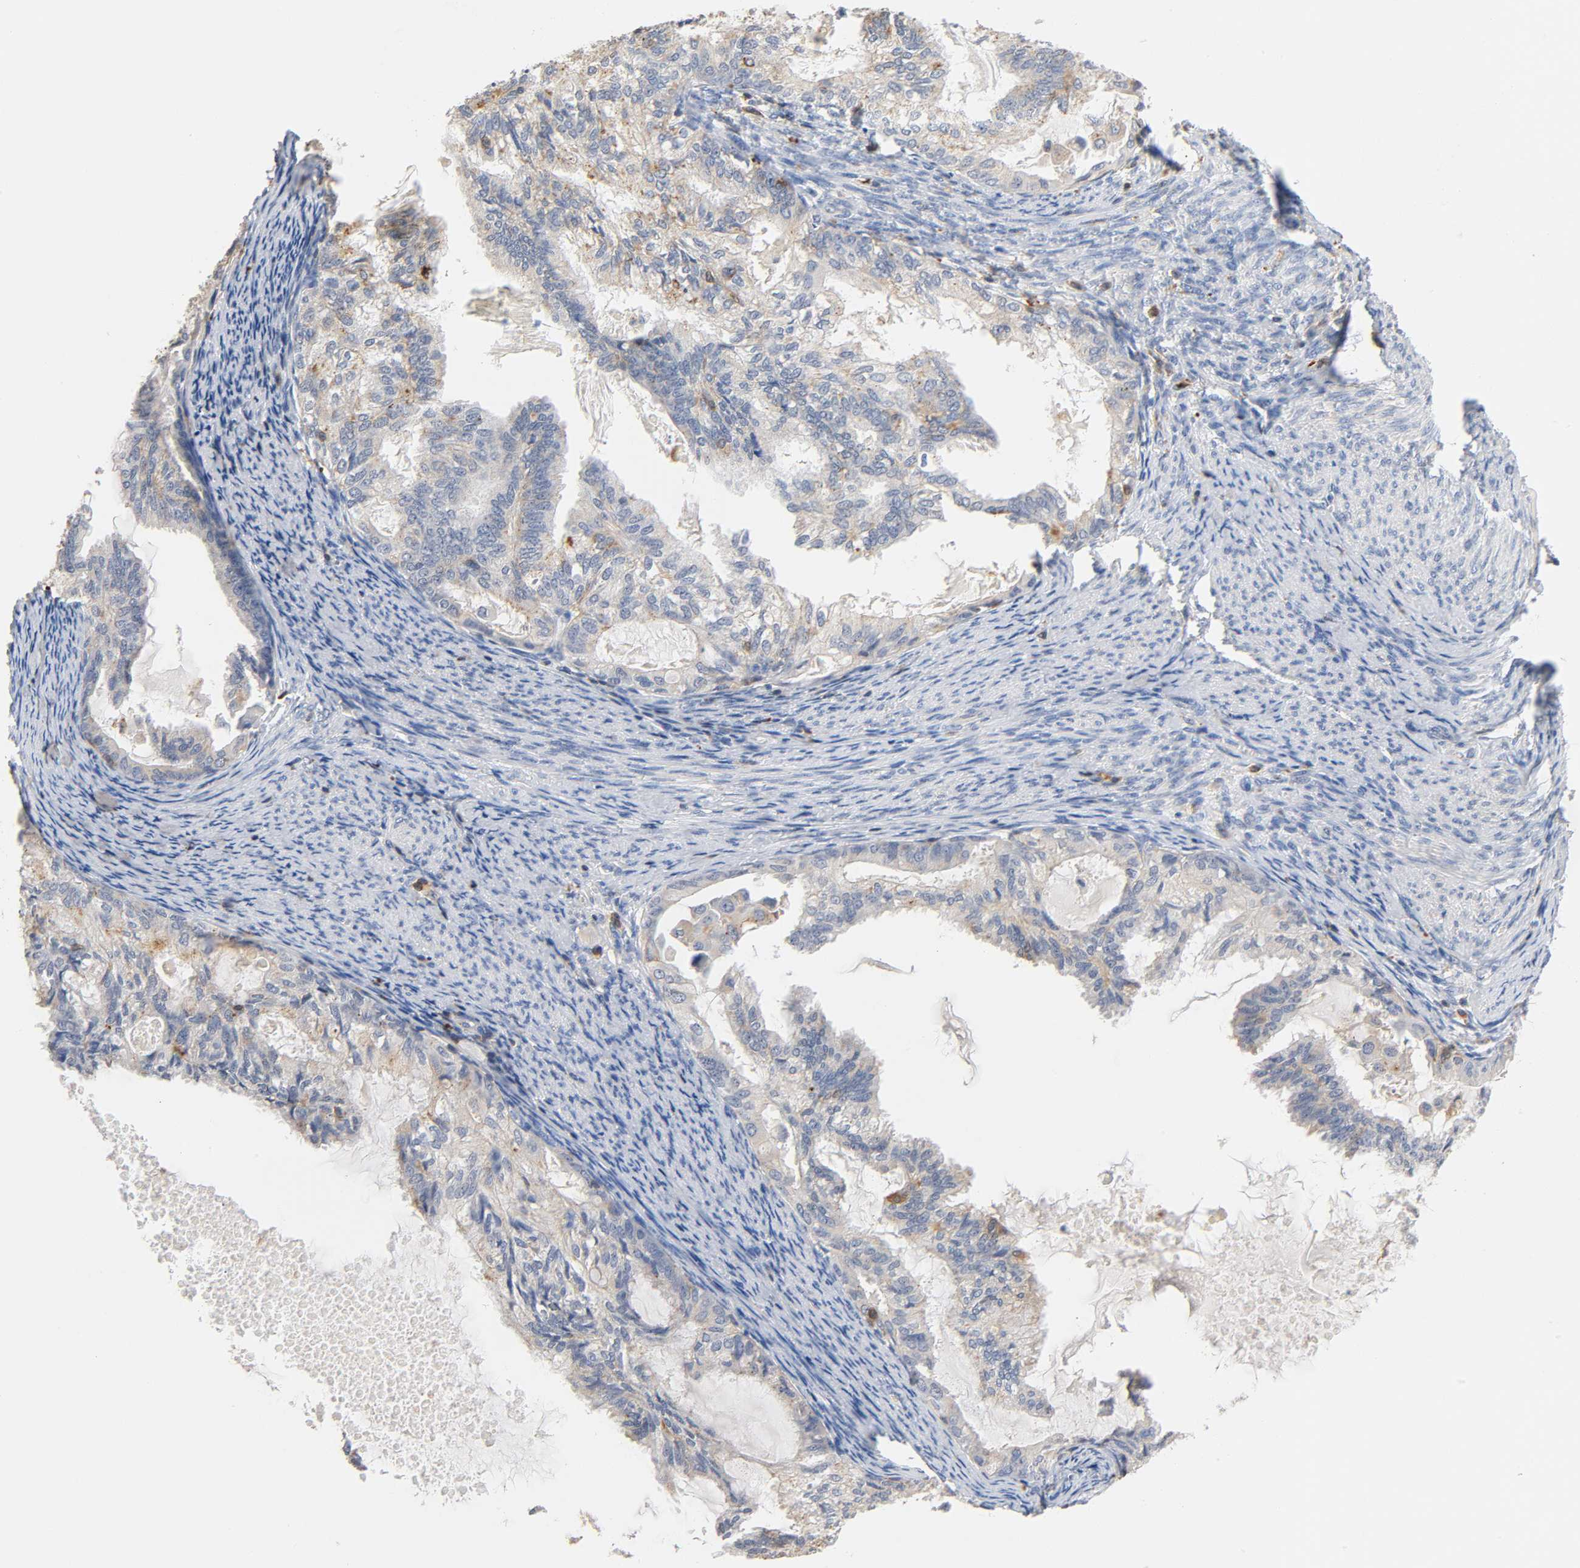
{"staining": {"intensity": "weak", "quantity": "25%-75%", "location": "cytoplasmic/membranous"}, "tissue": "cervical cancer", "cell_type": "Tumor cells", "image_type": "cancer", "snomed": [{"axis": "morphology", "description": "Normal tissue, NOS"}, {"axis": "morphology", "description": "Adenocarcinoma, NOS"}, {"axis": "topography", "description": "Cervix"}, {"axis": "topography", "description": "Endometrium"}], "caption": "Cervical cancer stained with IHC displays weak cytoplasmic/membranous staining in about 25%-75% of tumor cells.", "gene": "UCKL1", "patient": {"sex": "female", "age": 86}}